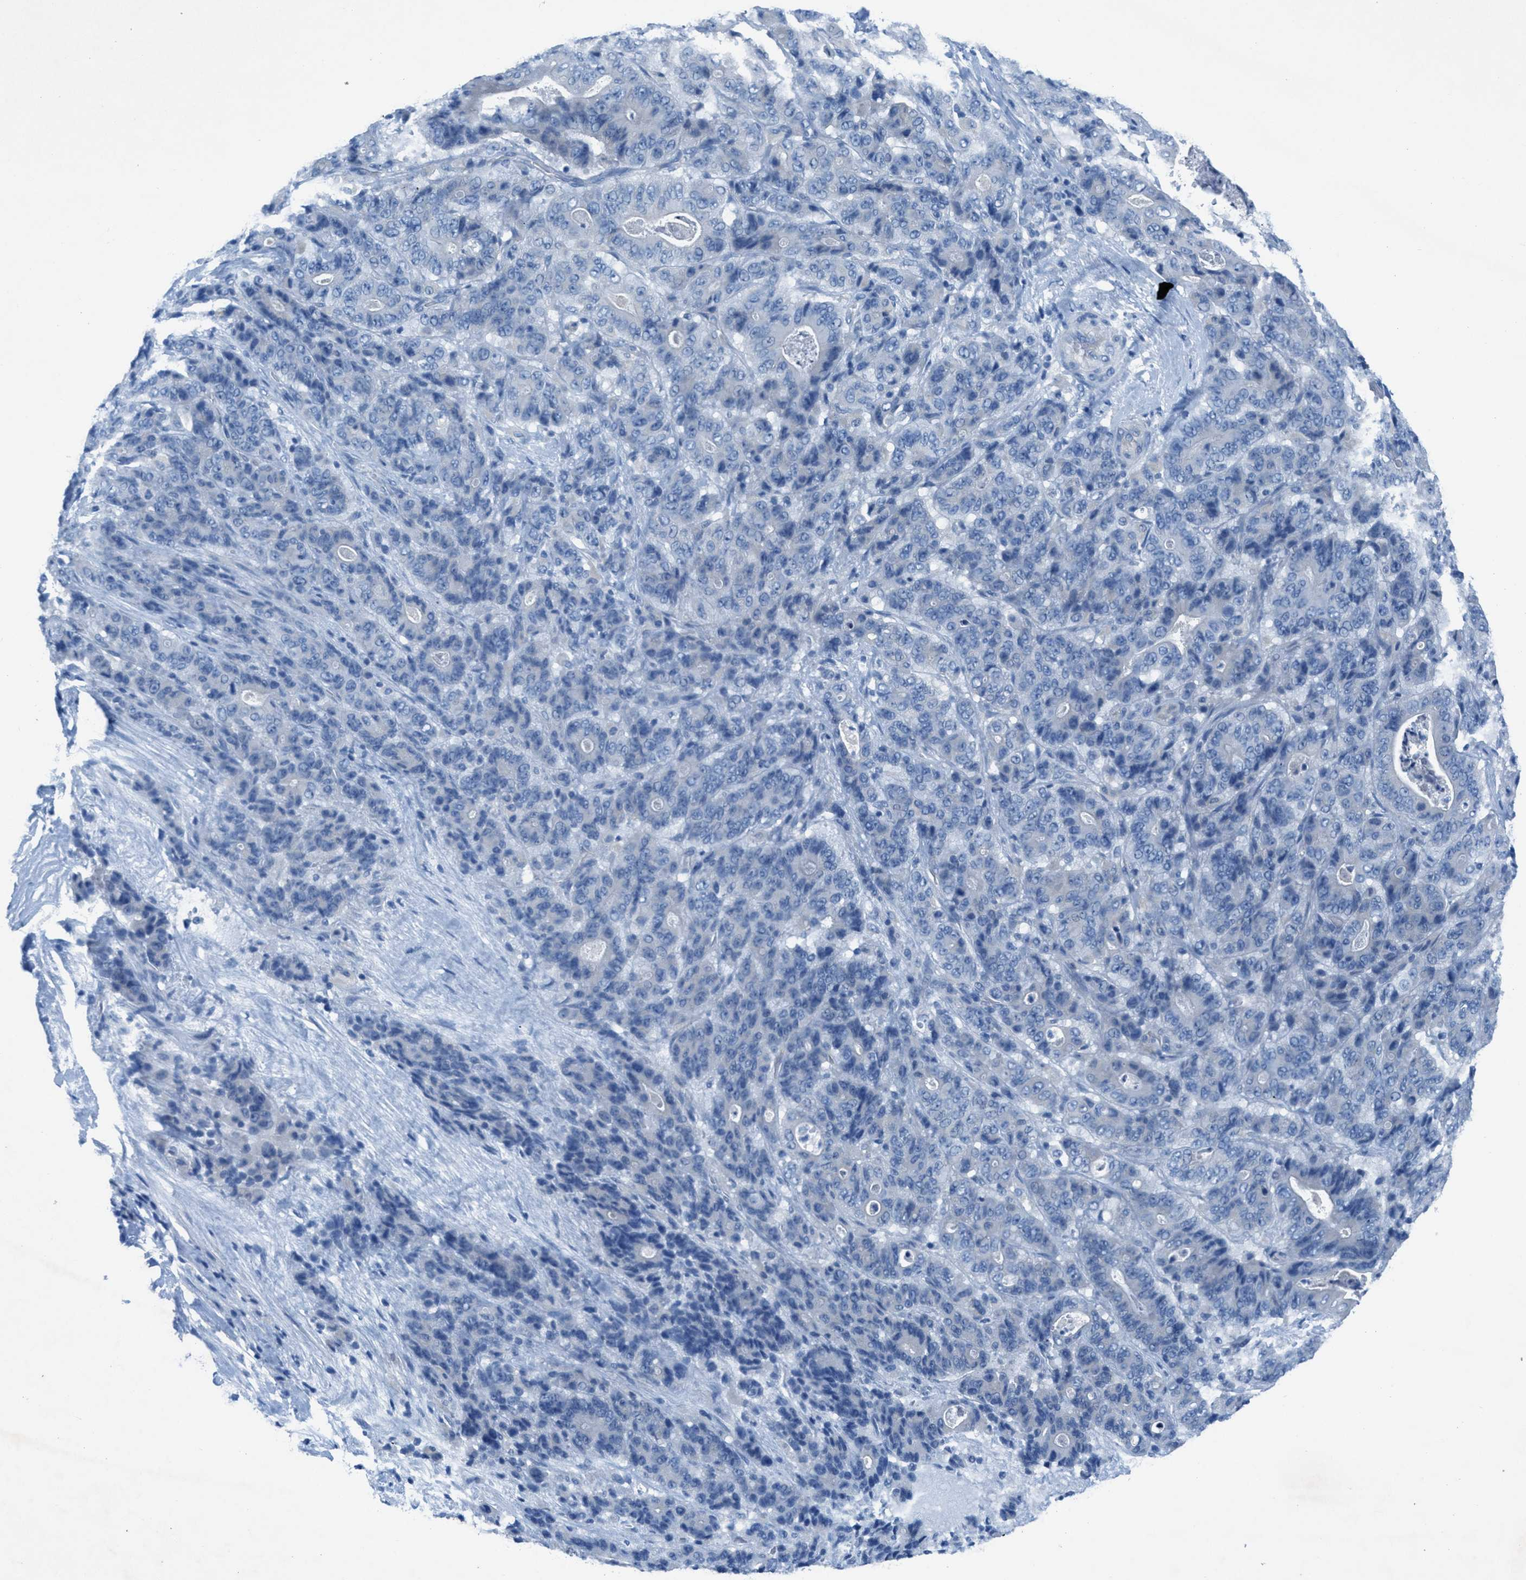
{"staining": {"intensity": "negative", "quantity": "none", "location": "none"}, "tissue": "stomach cancer", "cell_type": "Tumor cells", "image_type": "cancer", "snomed": [{"axis": "morphology", "description": "Adenocarcinoma, NOS"}, {"axis": "topography", "description": "Stomach"}], "caption": "A high-resolution histopathology image shows IHC staining of adenocarcinoma (stomach), which demonstrates no significant staining in tumor cells.", "gene": "GALNT17", "patient": {"sex": "female", "age": 73}}